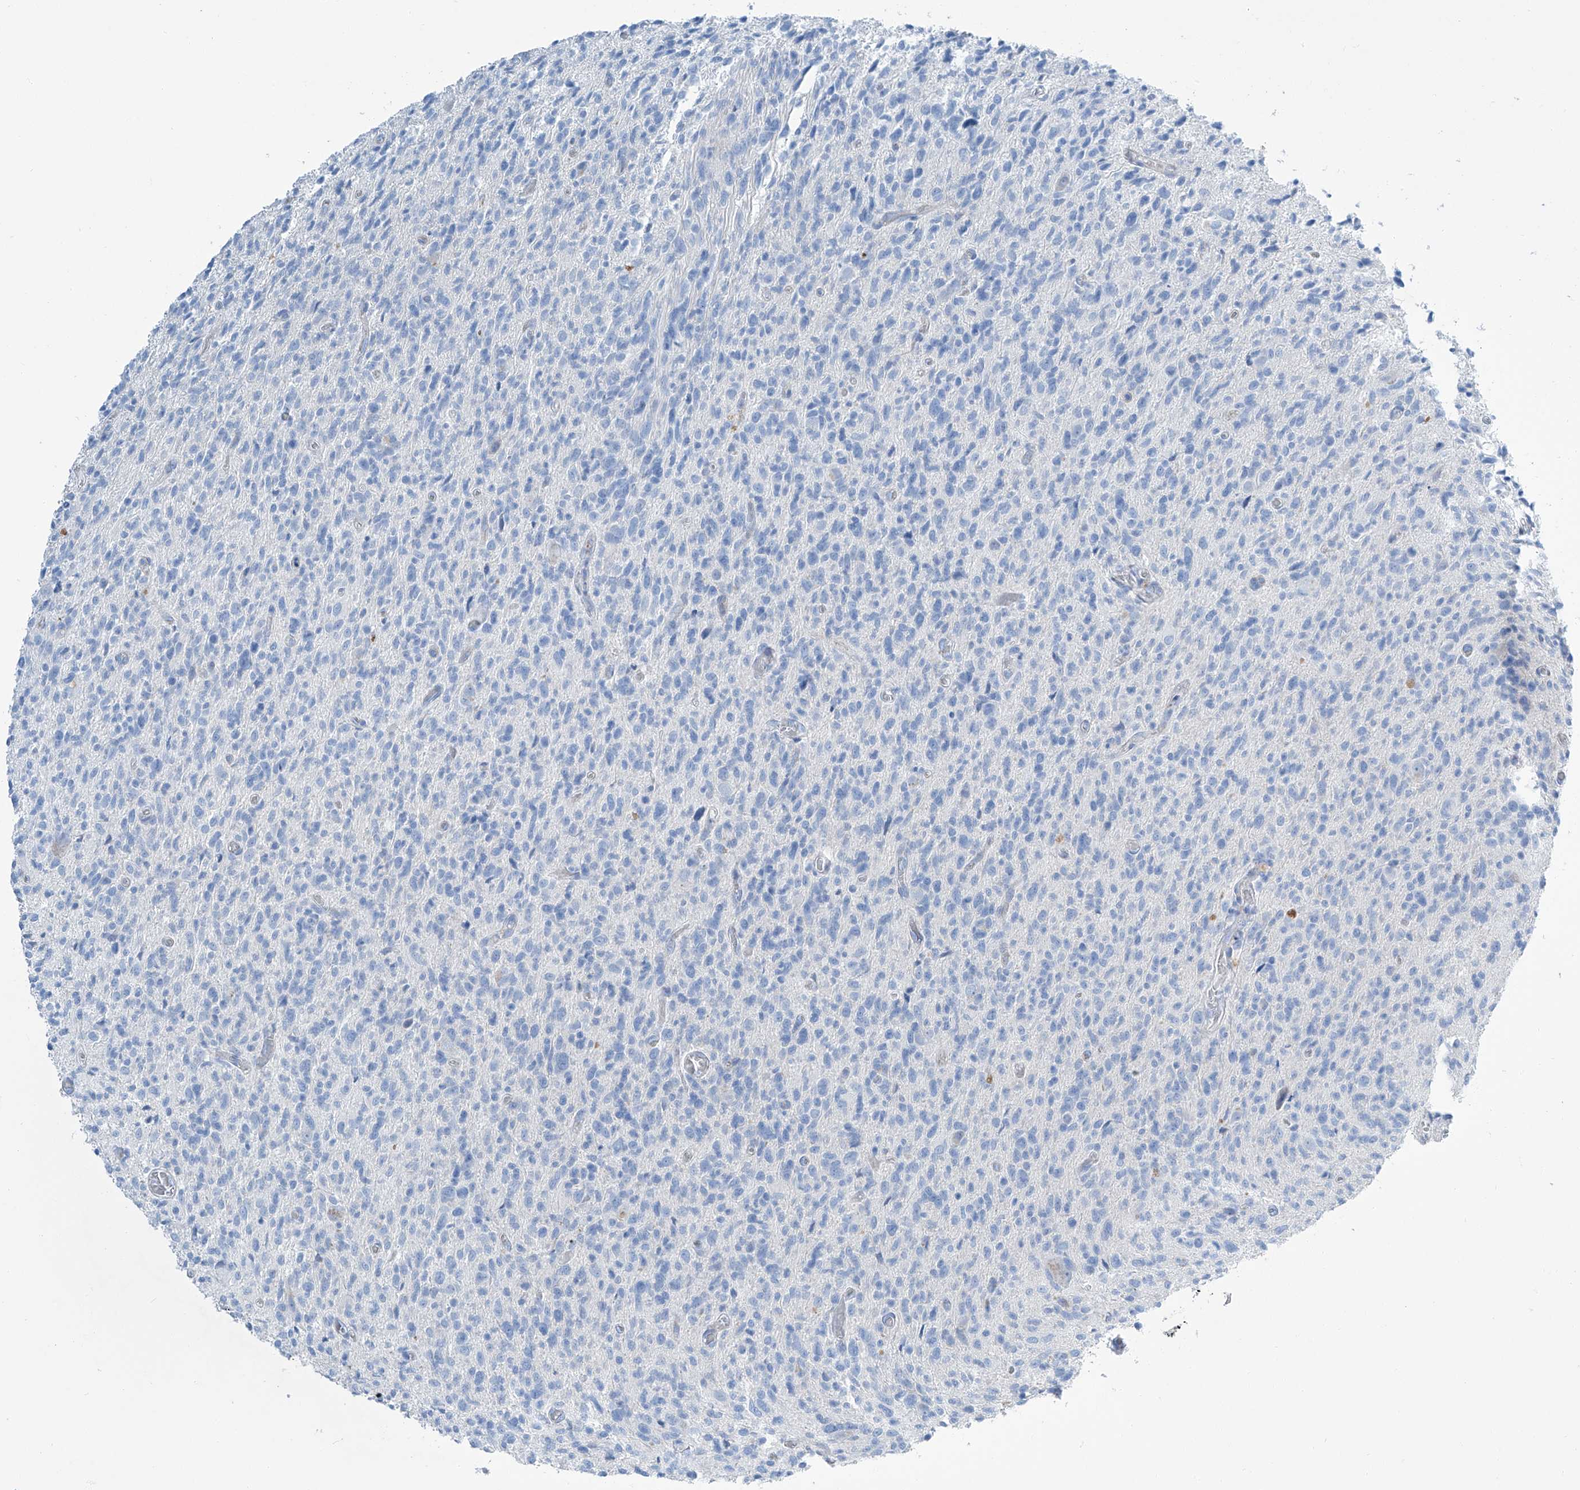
{"staining": {"intensity": "negative", "quantity": "none", "location": "none"}, "tissue": "glioma", "cell_type": "Tumor cells", "image_type": "cancer", "snomed": [{"axis": "morphology", "description": "Glioma, malignant, High grade"}, {"axis": "topography", "description": "Brain"}], "caption": "Immunohistochemistry (IHC) of glioma reveals no positivity in tumor cells.", "gene": "MAGI1", "patient": {"sex": "female", "age": 57}}